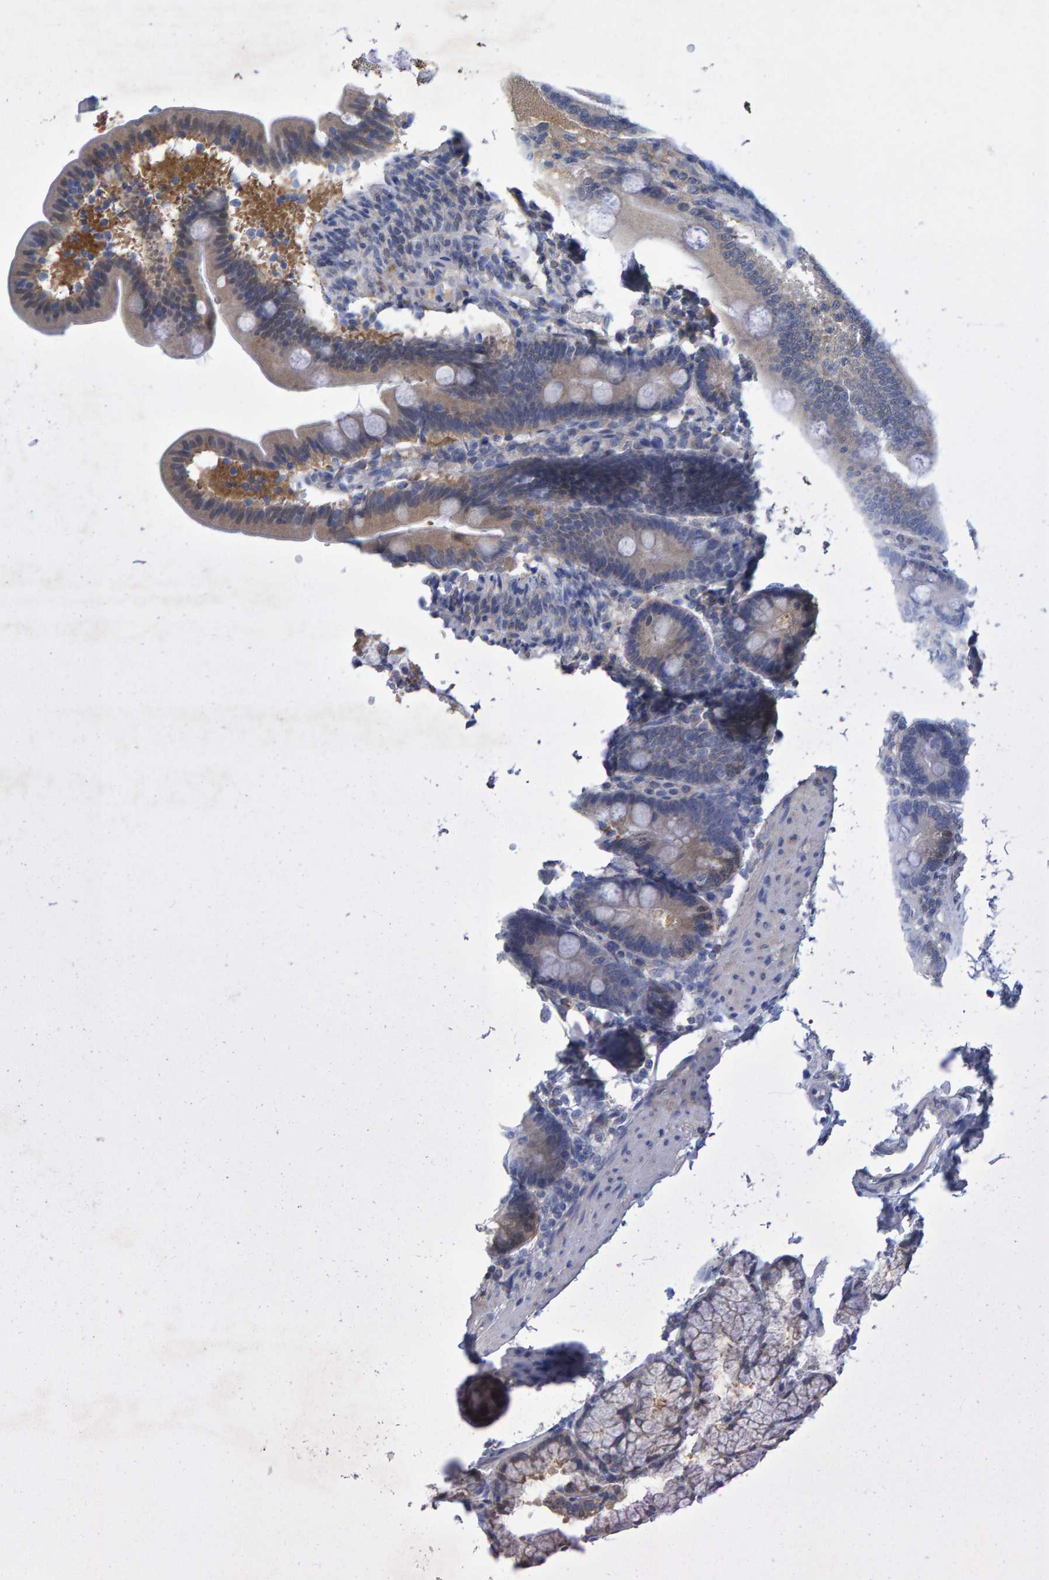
{"staining": {"intensity": "weak", "quantity": ">75%", "location": "cytoplasmic/membranous"}, "tissue": "duodenum", "cell_type": "Glandular cells", "image_type": "normal", "snomed": [{"axis": "morphology", "description": "Normal tissue, NOS"}, {"axis": "topography", "description": "Duodenum"}], "caption": "A high-resolution photomicrograph shows immunohistochemistry (IHC) staining of normal duodenum, which exhibits weak cytoplasmic/membranous expression in approximately >75% of glandular cells. The protein of interest is shown in brown color, while the nuclei are stained blue.", "gene": "ALAD", "patient": {"sex": "male", "age": 54}}